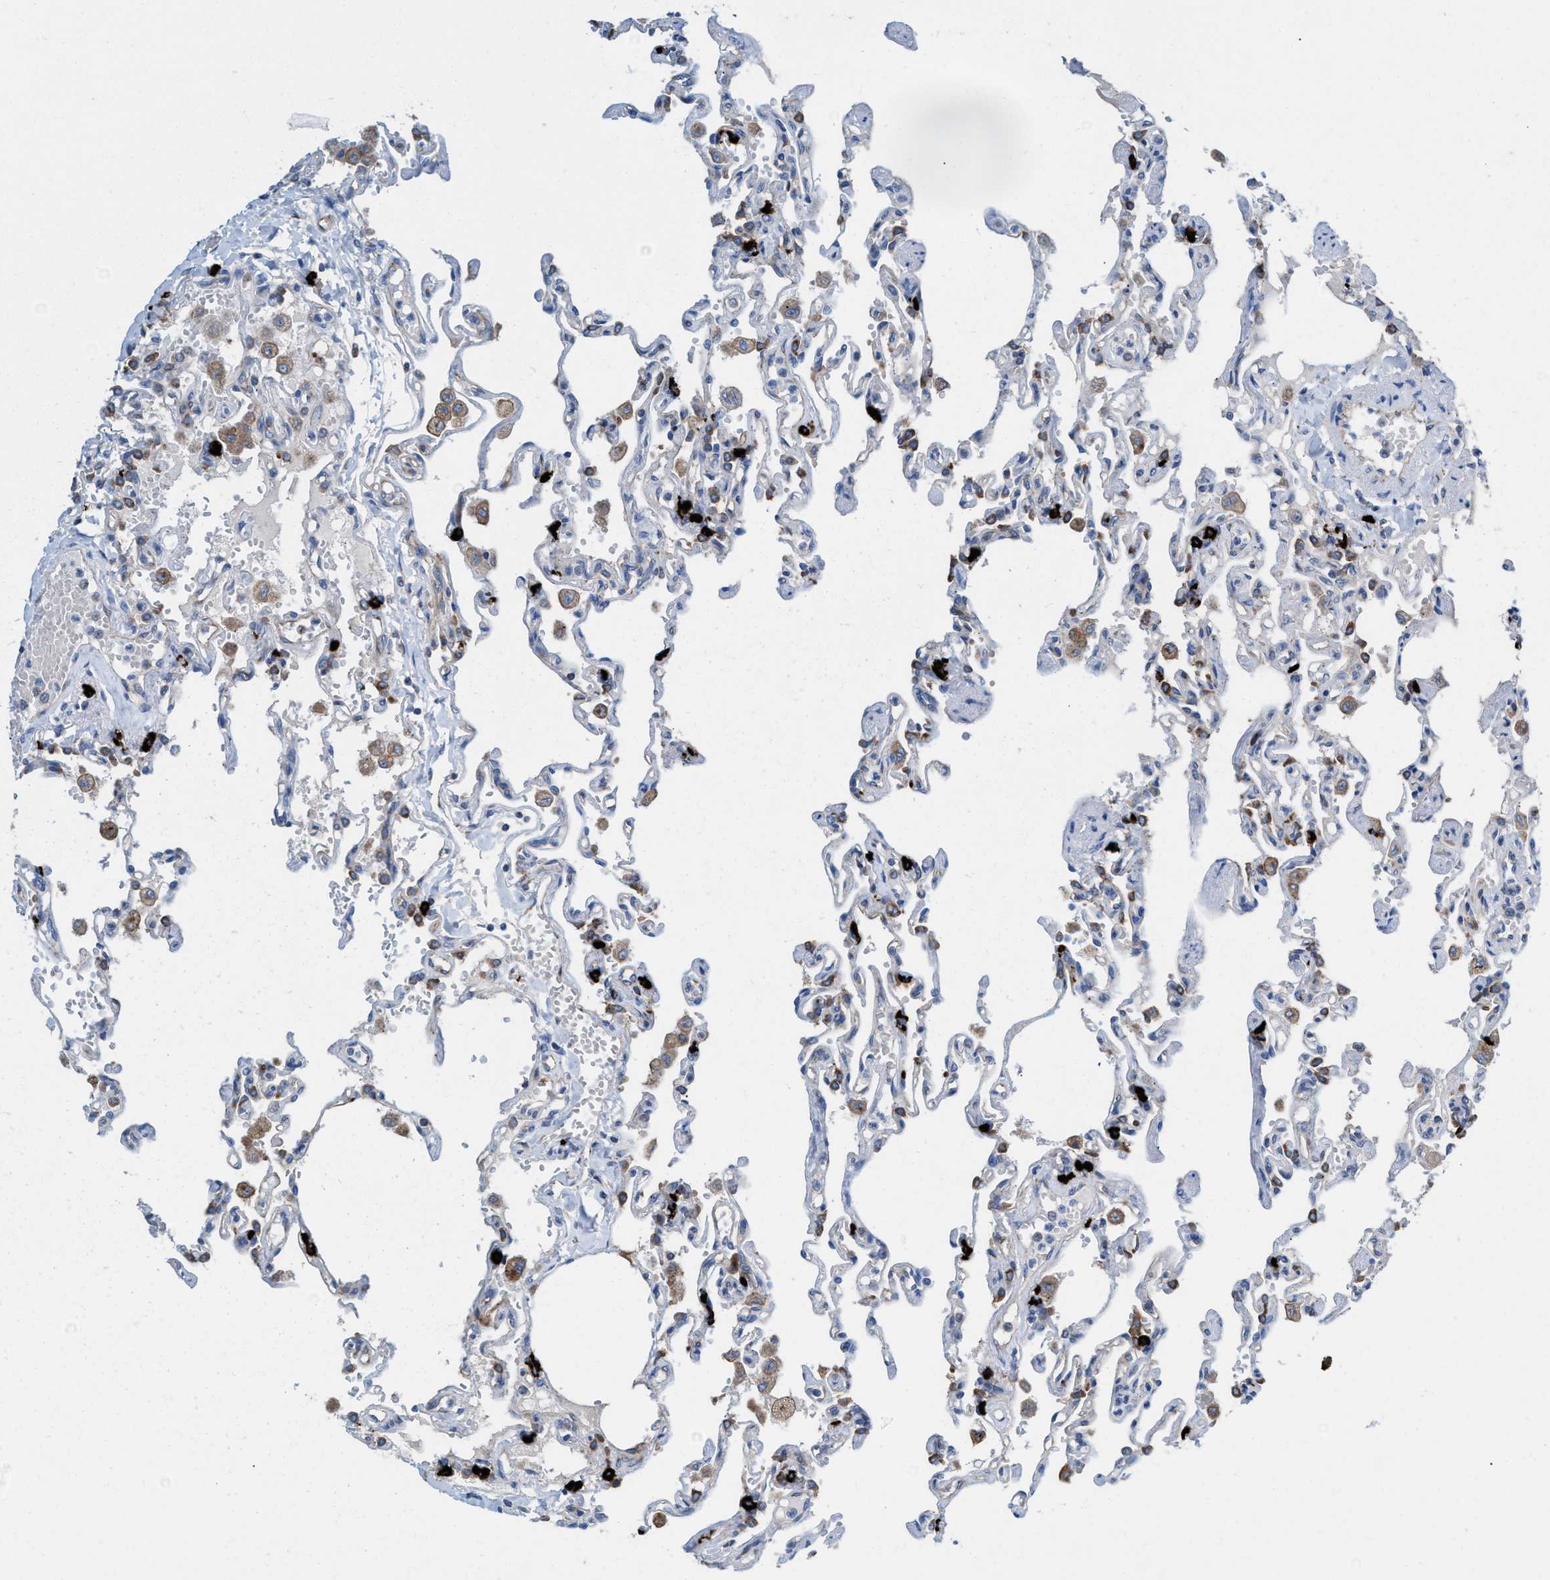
{"staining": {"intensity": "moderate", "quantity": "<25%", "location": "cytoplasmic/membranous"}, "tissue": "lung", "cell_type": "Alveolar cells", "image_type": "normal", "snomed": [{"axis": "morphology", "description": "Normal tissue, NOS"}, {"axis": "topography", "description": "Lung"}], "caption": "An image of human lung stained for a protein shows moderate cytoplasmic/membranous brown staining in alveolar cells.", "gene": "NYAP1", "patient": {"sex": "male", "age": 21}}